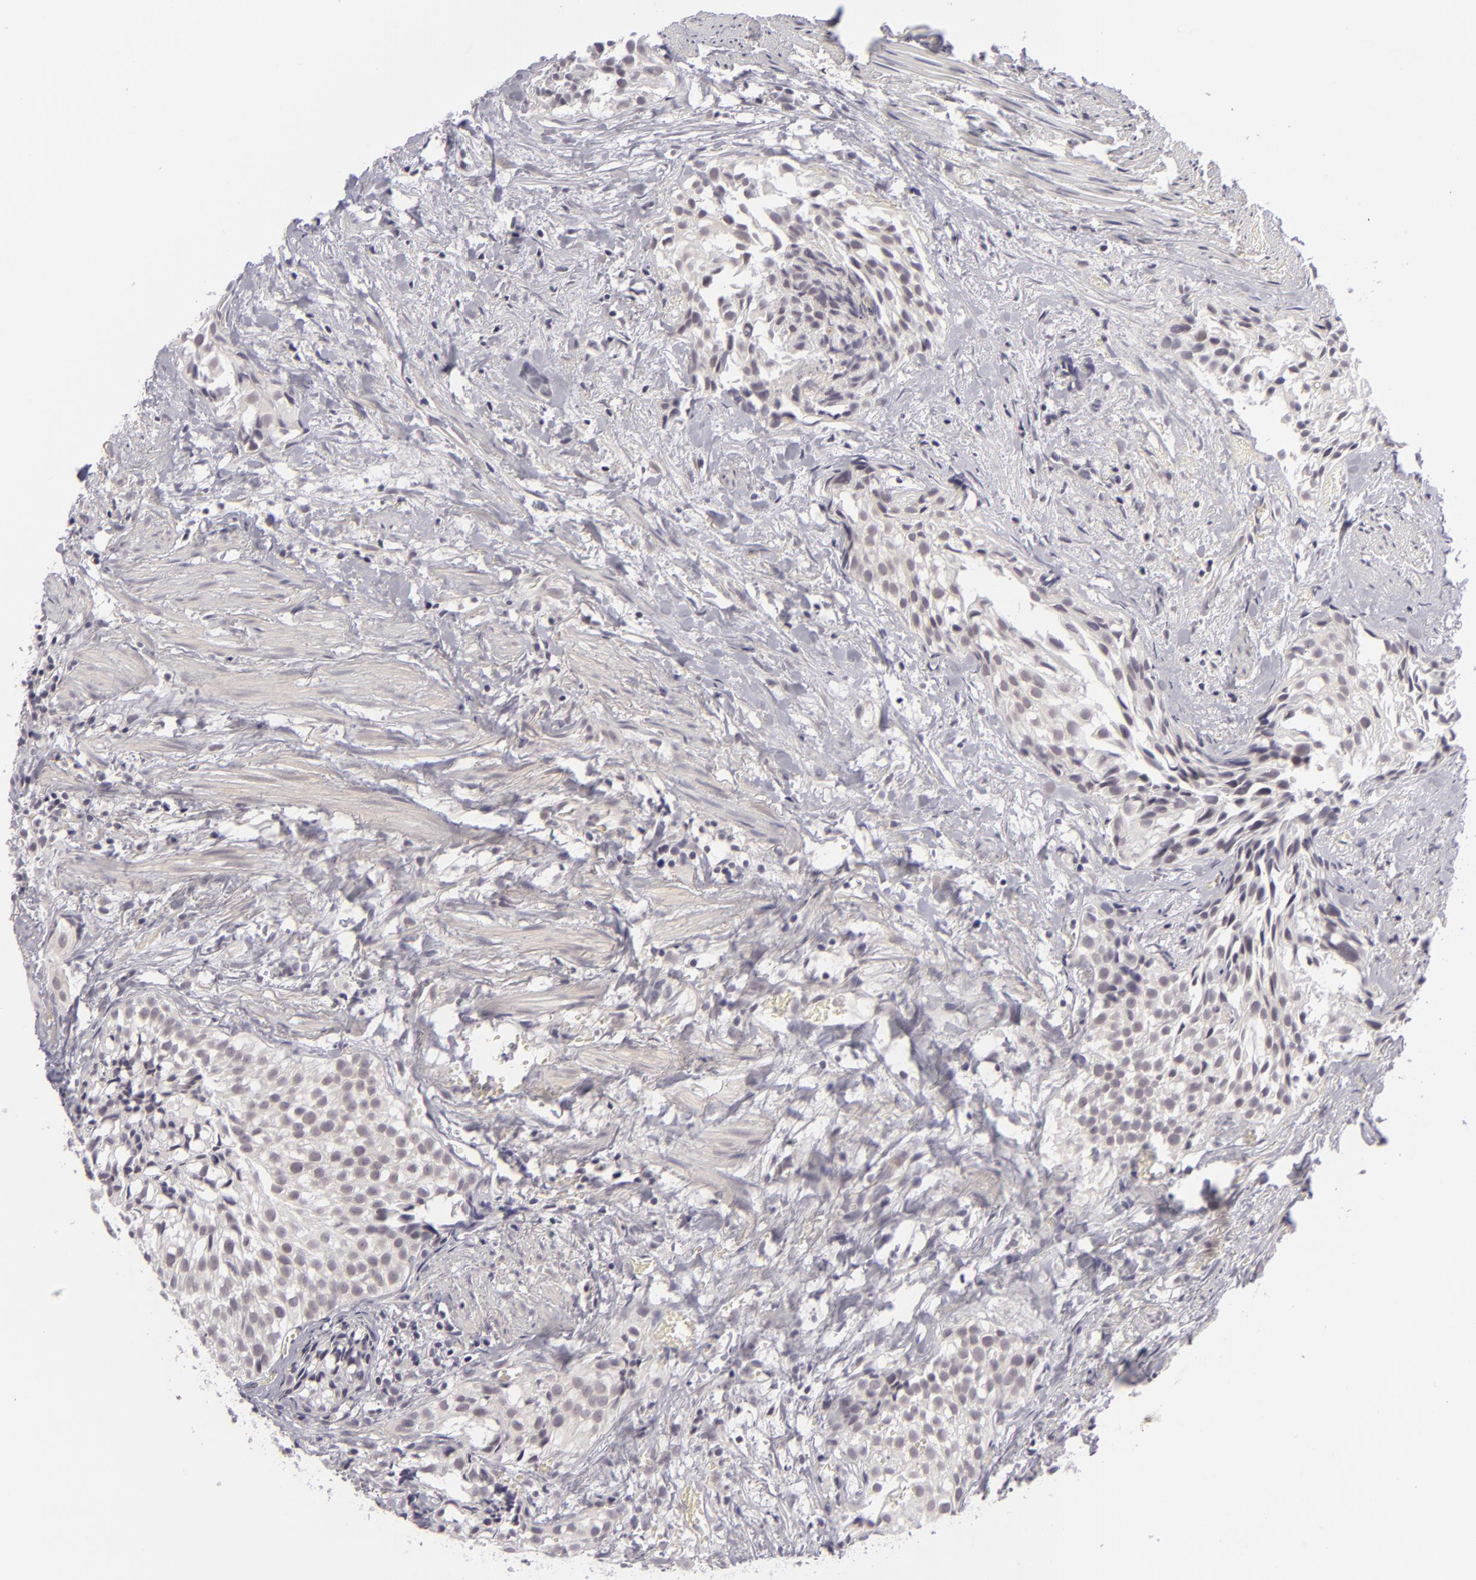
{"staining": {"intensity": "negative", "quantity": "none", "location": "none"}, "tissue": "urothelial cancer", "cell_type": "Tumor cells", "image_type": "cancer", "snomed": [{"axis": "morphology", "description": "Urothelial carcinoma, High grade"}, {"axis": "topography", "description": "Urinary bladder"}], "caption": "Immunohistochemistry (IHC) micrograph of human high-grade urothelial carcinoma stained for a protein (brown), which reveals no staining in tumor cells.", "gene": "DLG3", "patient": {"sex": "female", "age": 78}}